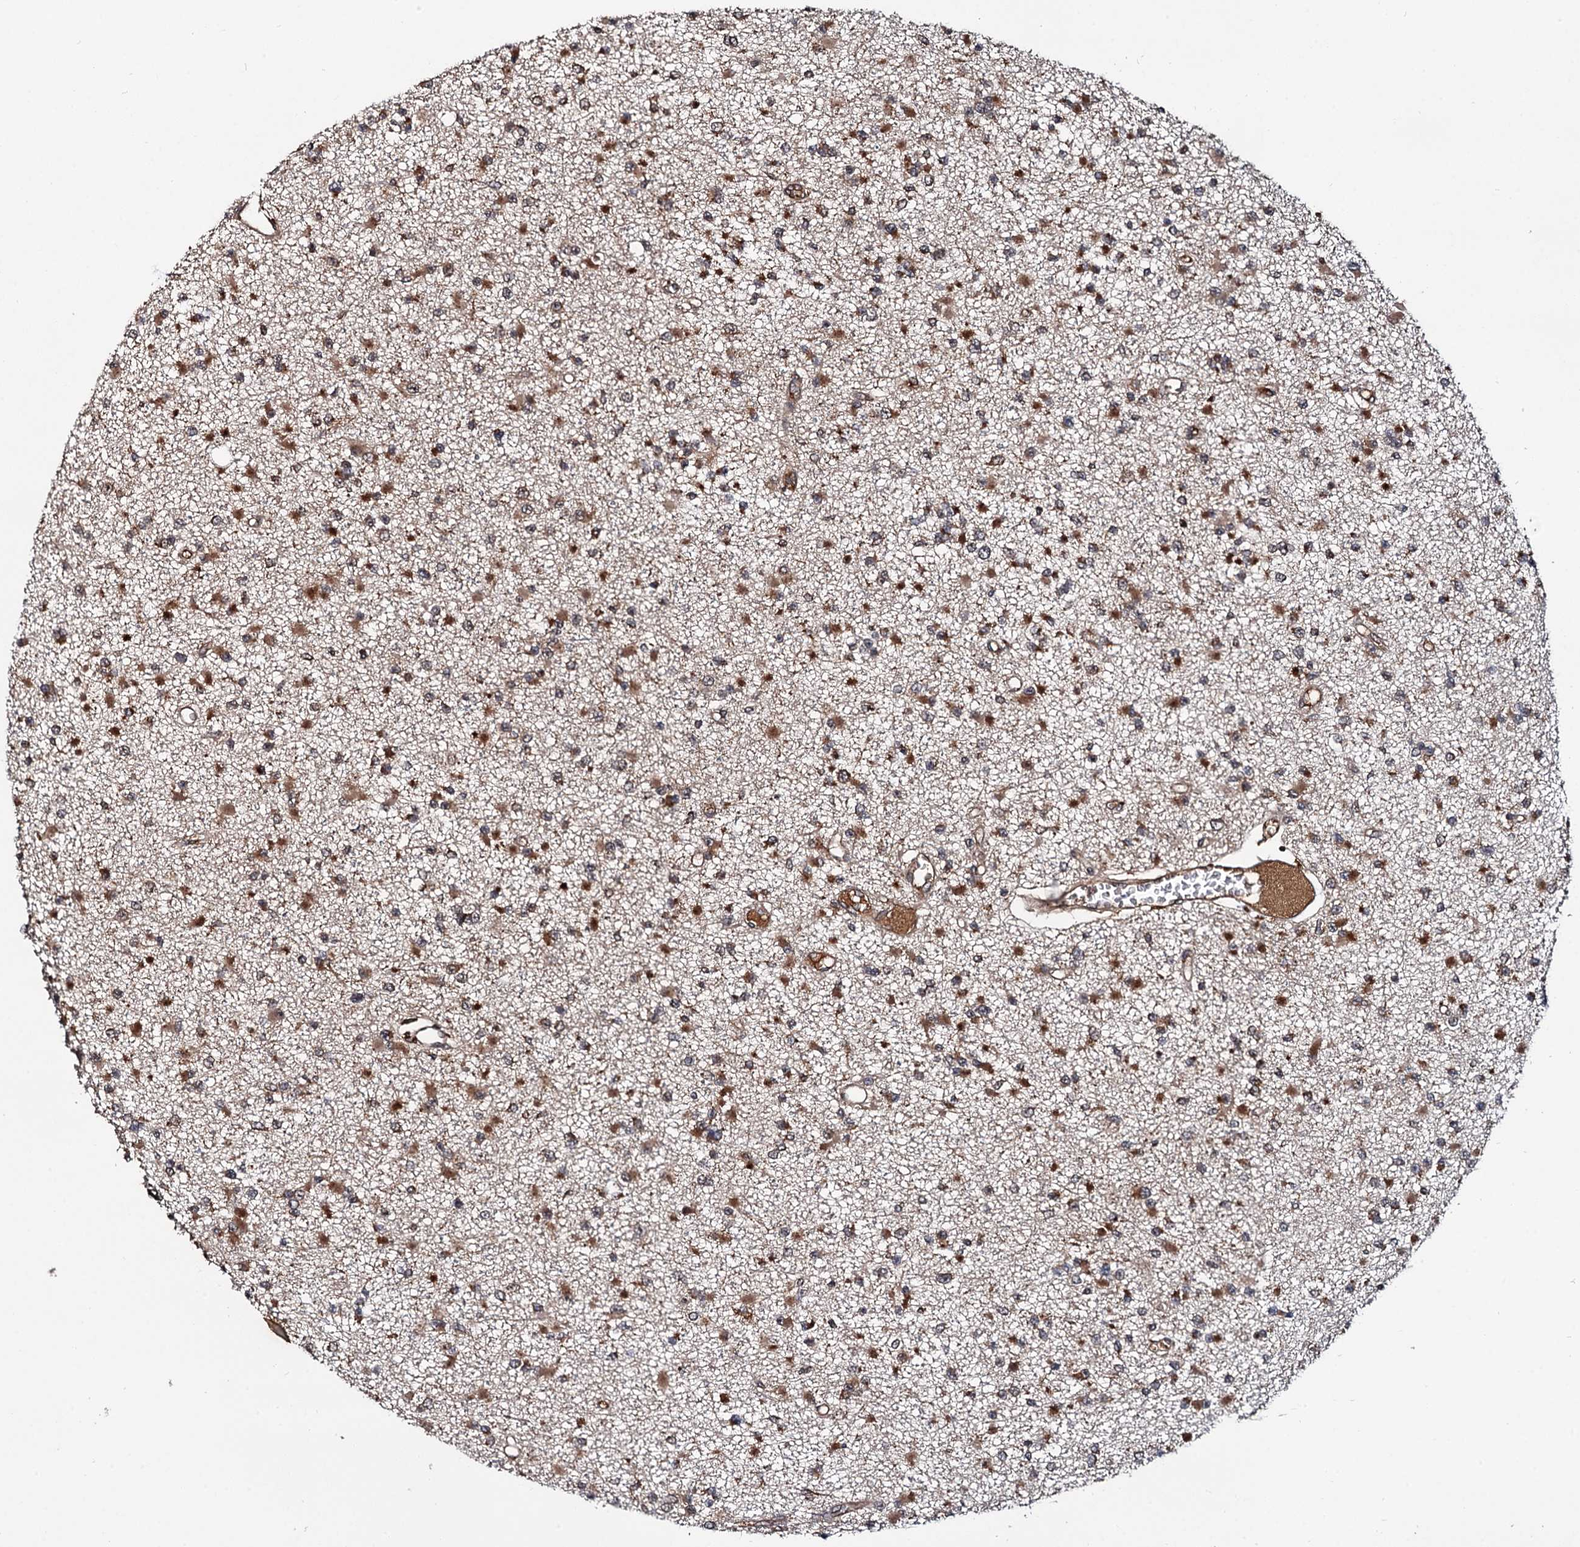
{"staining": {"intensity": "moderate", "quantity": "25%-75%", "location": "cytoplasmic/membranous"}, "tissue": "glioma", "cell_type": "Tumor cells", "image_type": "cancer", "snomed": [{"axis": "morphology", "description": "Glioma, malignant, Low grade"}, {"axis": "topography", "description": "Brain"}], "caption": "Protein expression analysis of human glioma reveals moderate cytoplasmic/membranous positivity in about 25%-75% of tumor cells.", "gene": "CEP192", "patient": {"sex": "female", "age": 22}}